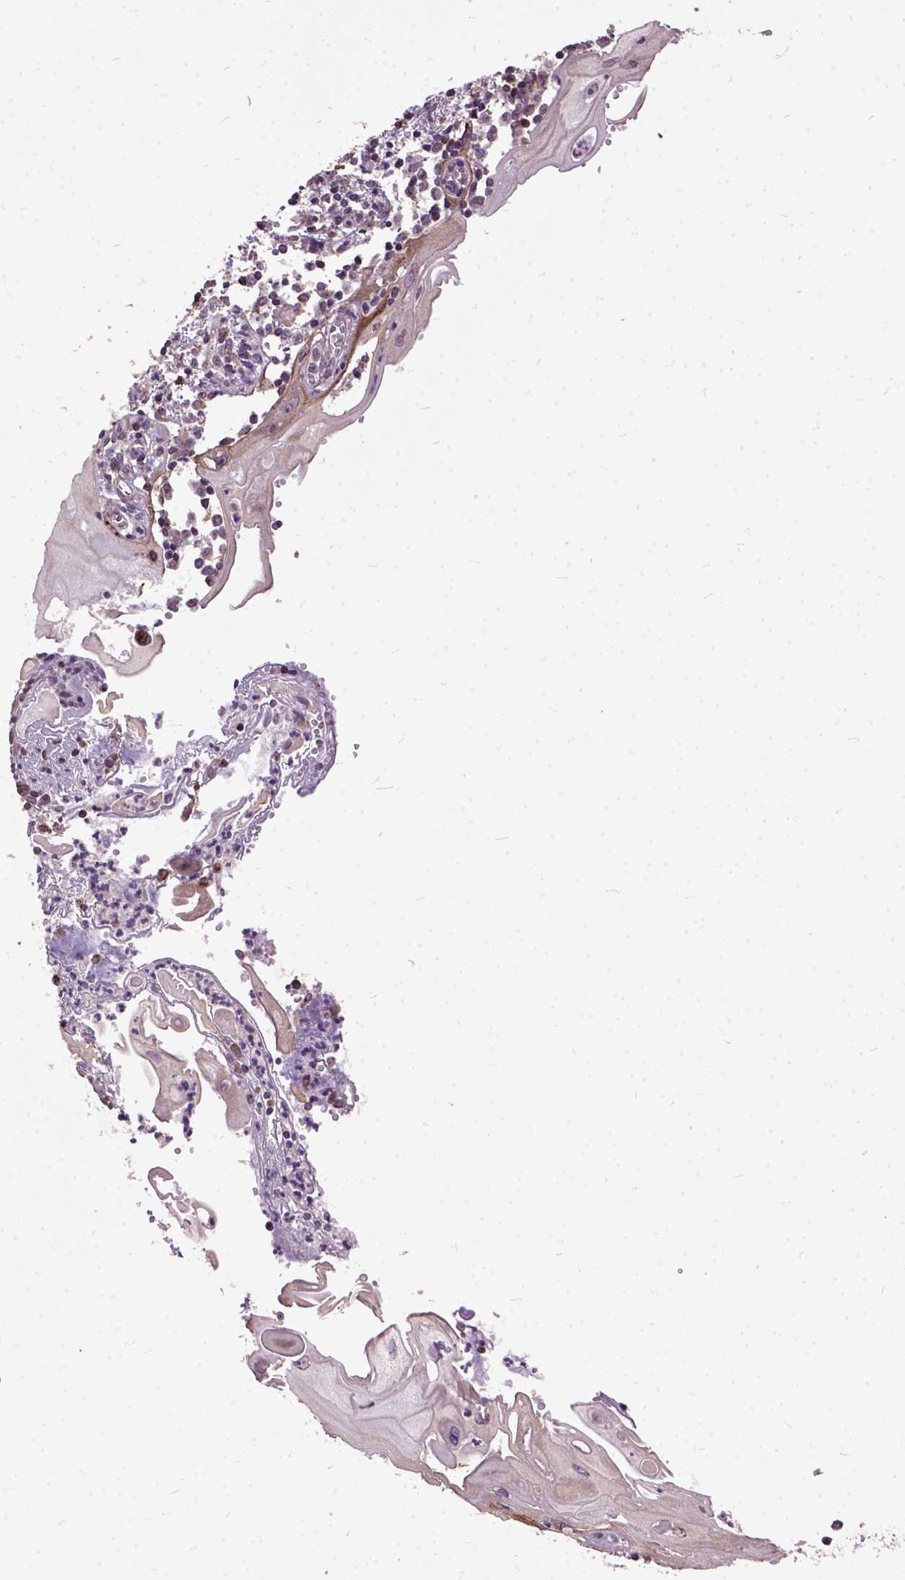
{"staining": {"intensity": "negative", "quantity": "none", "location": "none"}, "tissue": "cervical cancer", "cell_type": "Tumor cells", "image_type": "cancer", "snomed": [{"axis": "morphology", "description": "Squamous cell carcinoma, NOS"}, {"axis": "topography", "description": "Cervix"}], "caption": "This is an IHC micrograph of human cervical squamous cell carcinoma. There is no expression in tumor cells.", "gene": "AREG", "patient": {"sex": "female", "age": 30}}